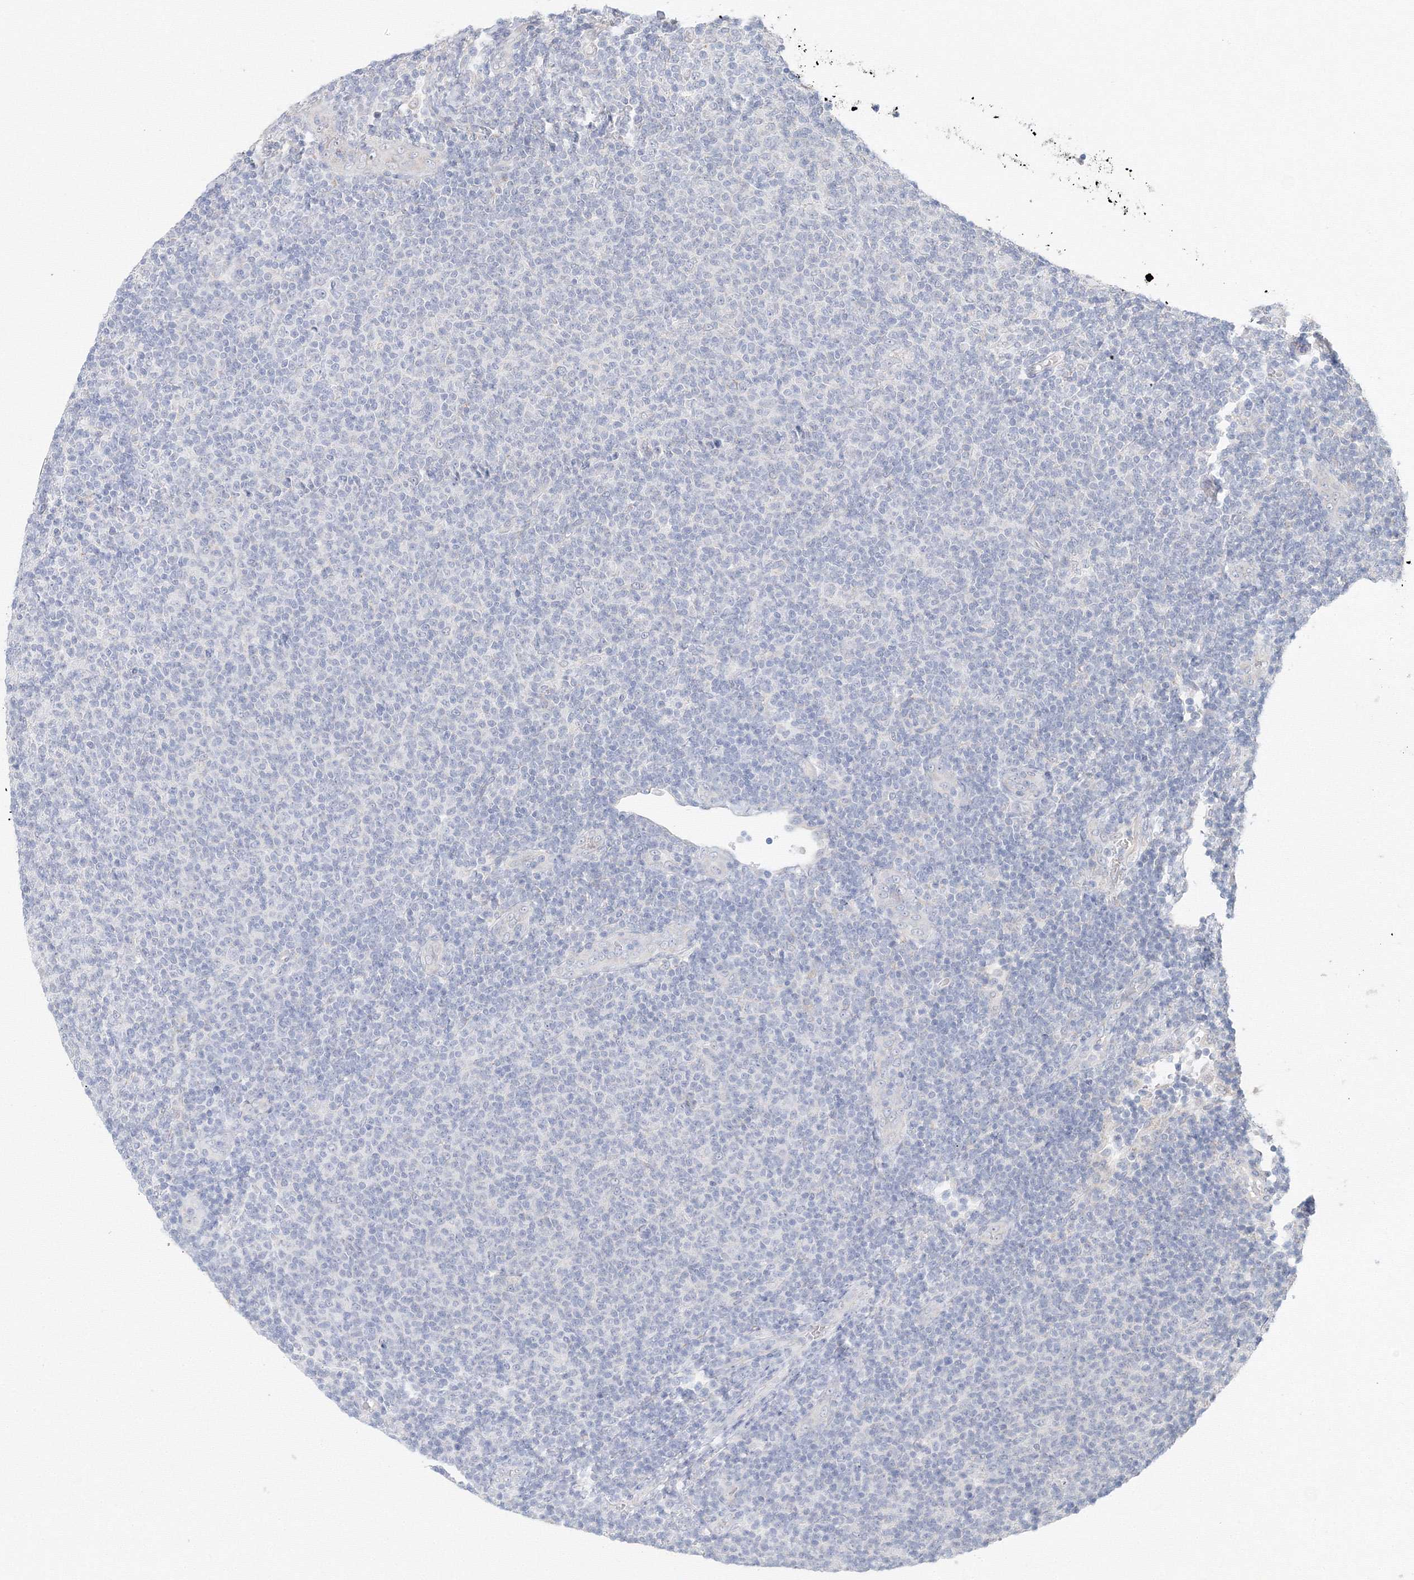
{"staining": {"intensity": "negative", "quantity": "none", "location": "none"}, "tissue": "lymphoma", "cell_type": "Tumor cells", "image_type": "cancer", "snomed": [{"axis": "morphology", "description": "Malignant lymphoma, non-Hodgkin's type, Low grade"}, {"axis": "topography", "description": "Lymph node"}], "caption": "High power microscopy micrograph of an immunohistochemistry (IHC) histopathology image of malignant lymphoma, non-Hodgkin's type (low-grade), revealing no significant positivity in tumor cells.", "gene": "DHRS12", "patient": {"sex": "male", "age": 66}}